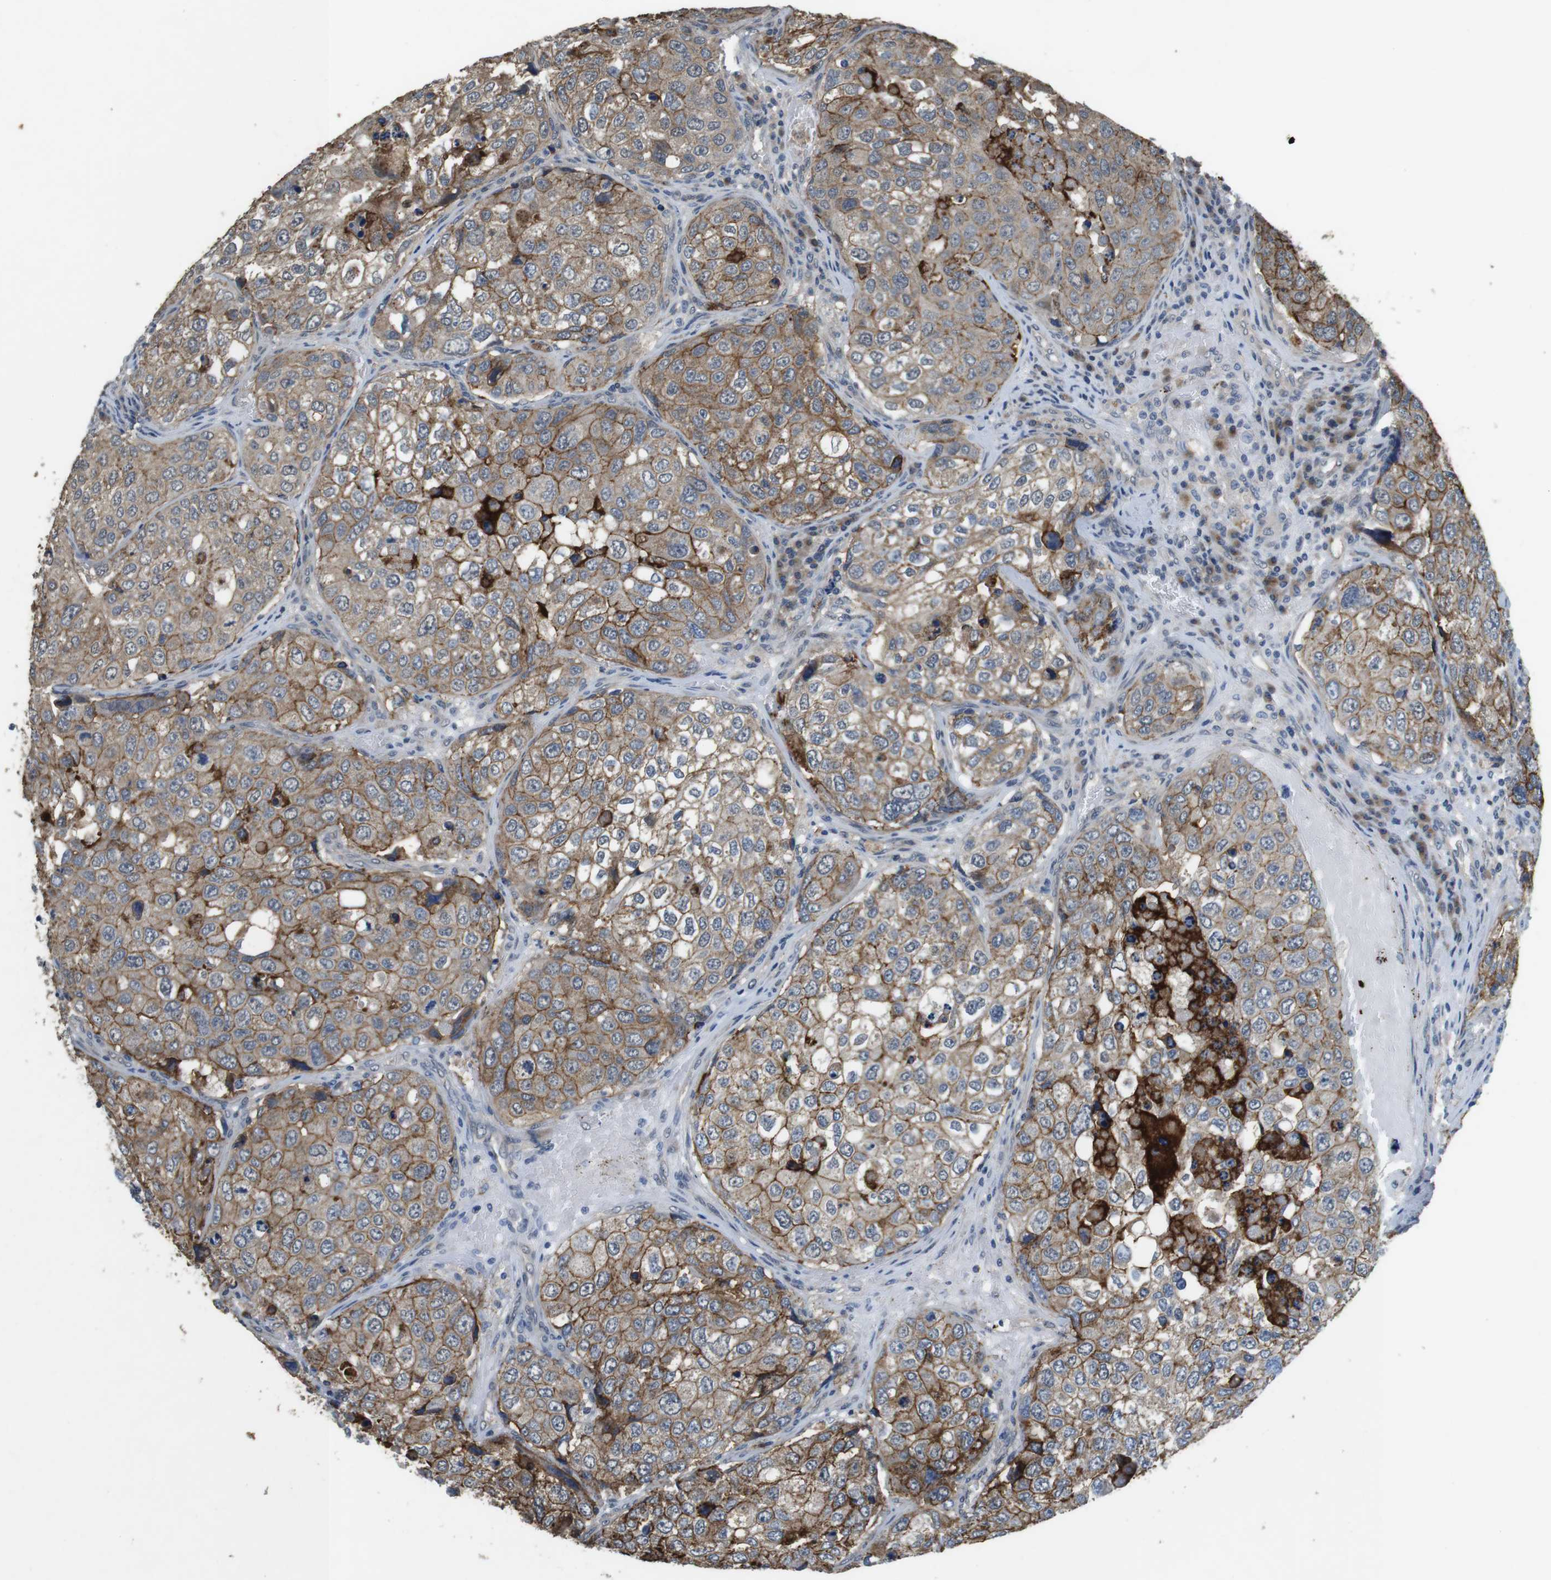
{"staining": {"intensity": "moderate", "quantity": ">75%", "location": "cytoplasmic/membranous"}, "tissue": "urothelial cancer", "cell_type": "Tumor cells", "image_type": "cancer", "snomed": [{"axis": "morphology", "description": "Urothelial carcinoma, High grade"}, {"axis": "topography", "description": "Lymph node"}, {"axis": "topography", "description": "Urinary bladder"}], "caption": "High-grade urothelial carcinoma stained for a protein shows moderate cytoplasmic/membranous positivity in tumor cells.", "gene": "CLDN7", "patient": {"sex": "male", "age": 51}}